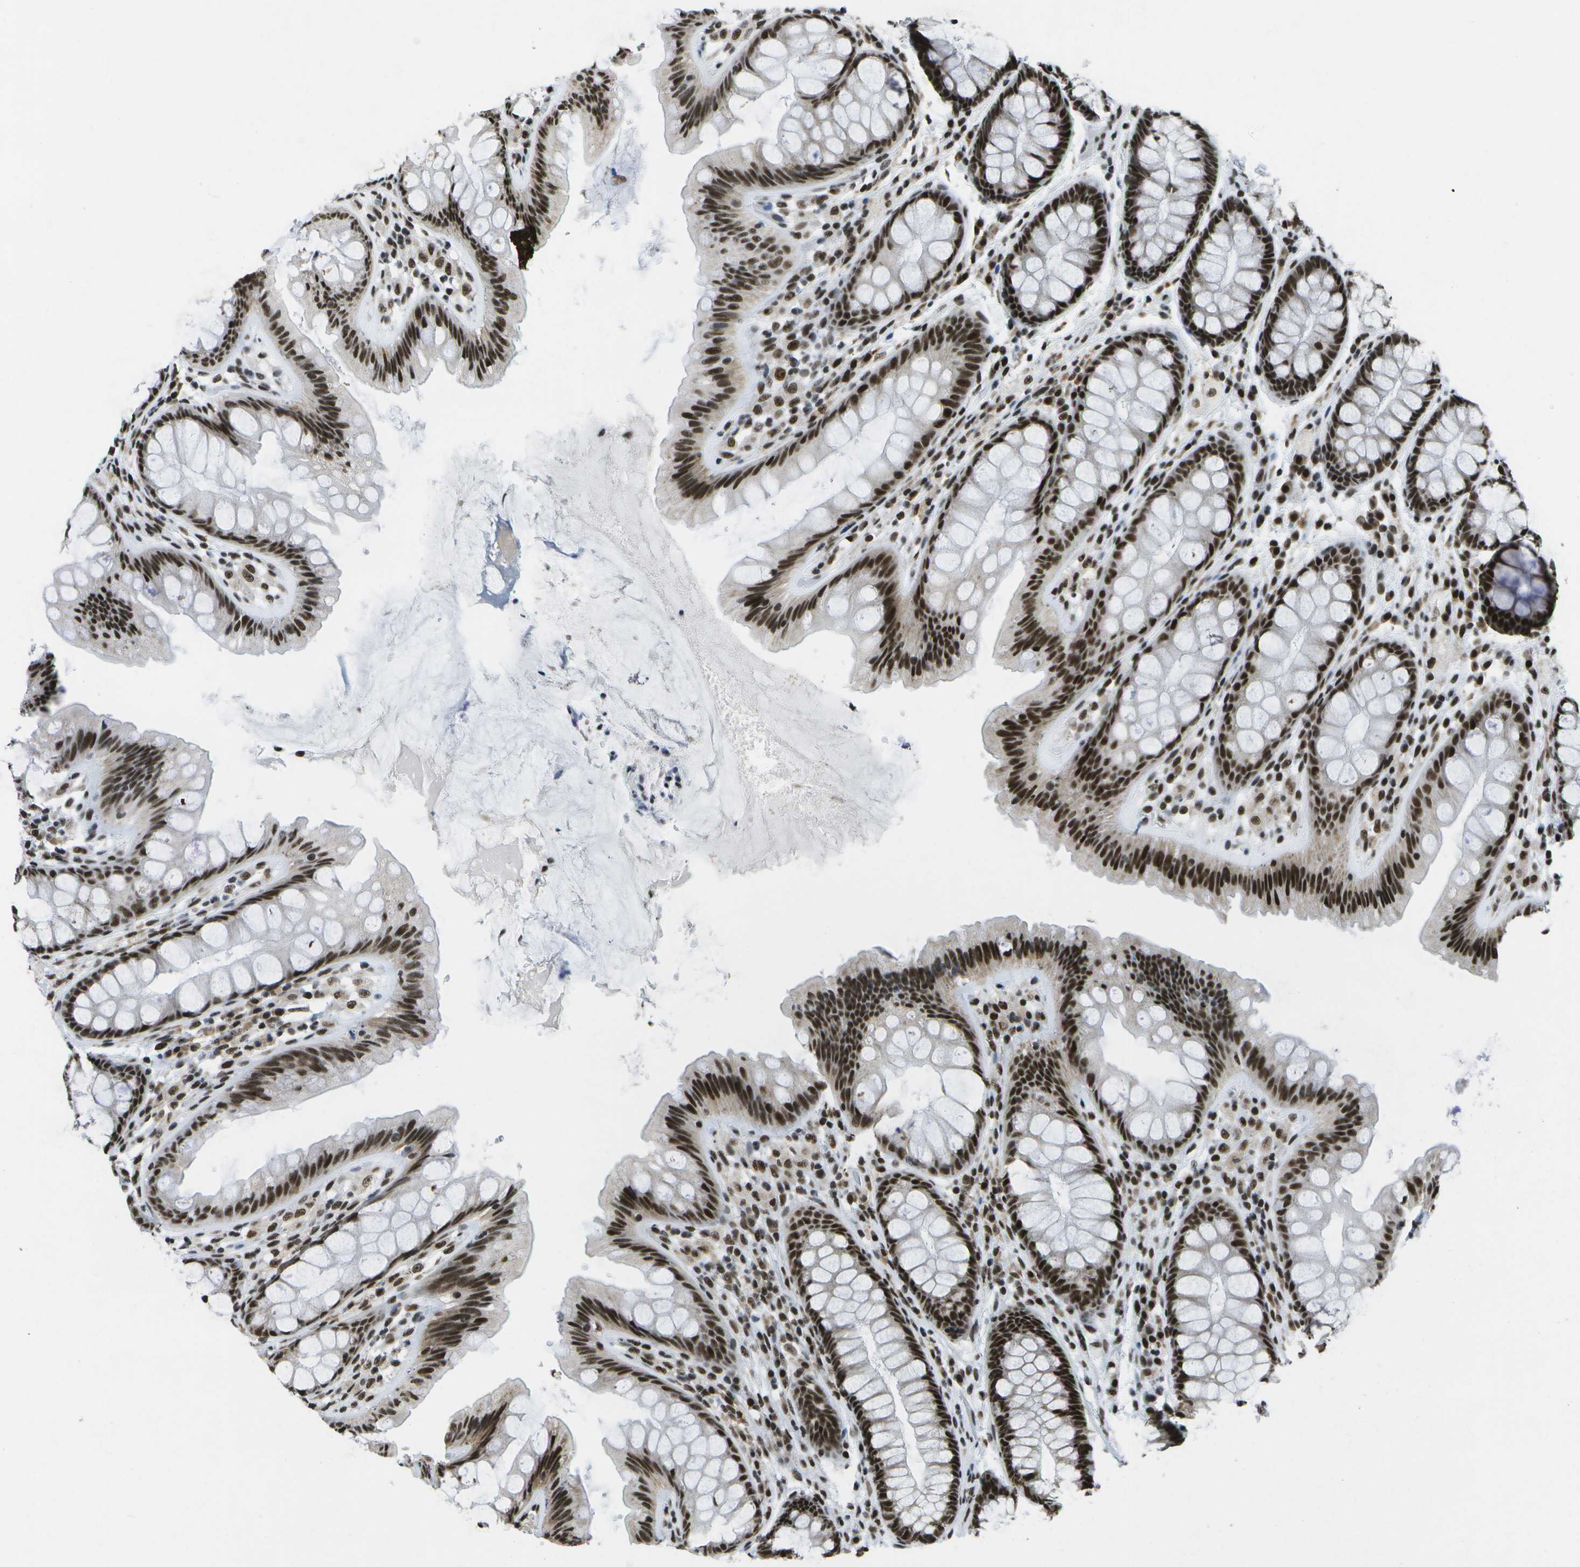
{"staining": {"intensity": "moderate", "quantity": ">75%", "location": "nuclear"}, "tissue": "colon", "cell_type": "Endothelial cells", "image_type": "normal", "snomed": [{"axis": "morphology", "description": "Normal tissue, NOS"}, {"axis": "topography", "description": "Colon"}], "caption": "The immunohistochemical stain highlights moderate nuclear expression in endothelial cells of normal colon.", "gene": "NSRP1", "patient": {"sex": "female", "age": 56}}